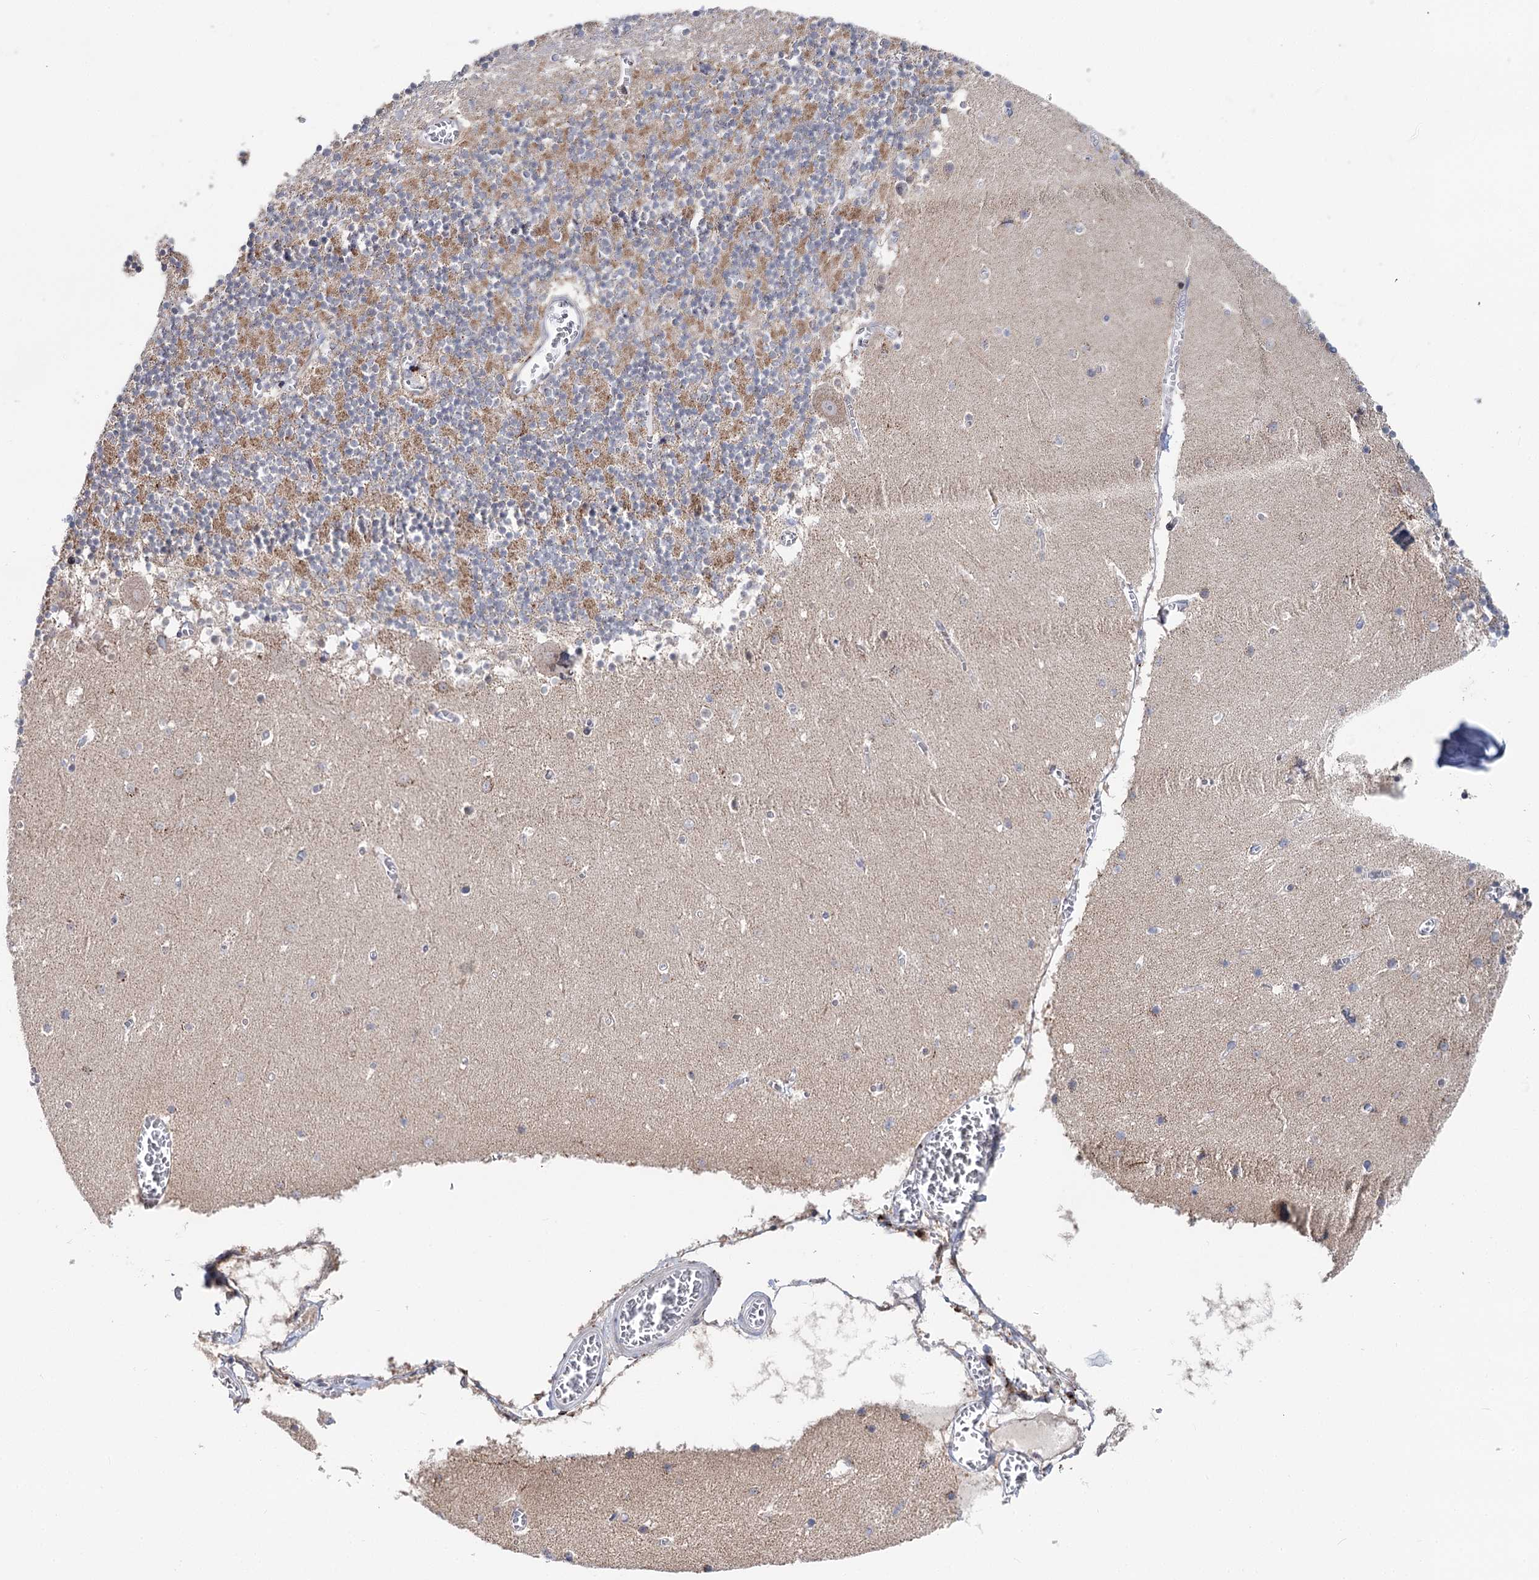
{"staining": {"intensity": "moderate", "quantity": "25%-75%", "location": "cytoplasmic/membranous"}, "tissue": "cerebellum", "cell_type": "Cells in granular layer", "image_type": "normal", "snomed": [{"axis": "morphology", "description": "Normal tissue, NOS"}, {"axis": "topography", "description": "Cerebellum"}], "caption": "About 25%-75% of cells in granular layer in benign cerebellum demonstrate moderate cytoplasmic/membranous protein staining as visualized by brown immunohistochemical staining.", "gene": "PTGR1", "patient": {"sex": "female", "age": 28}}